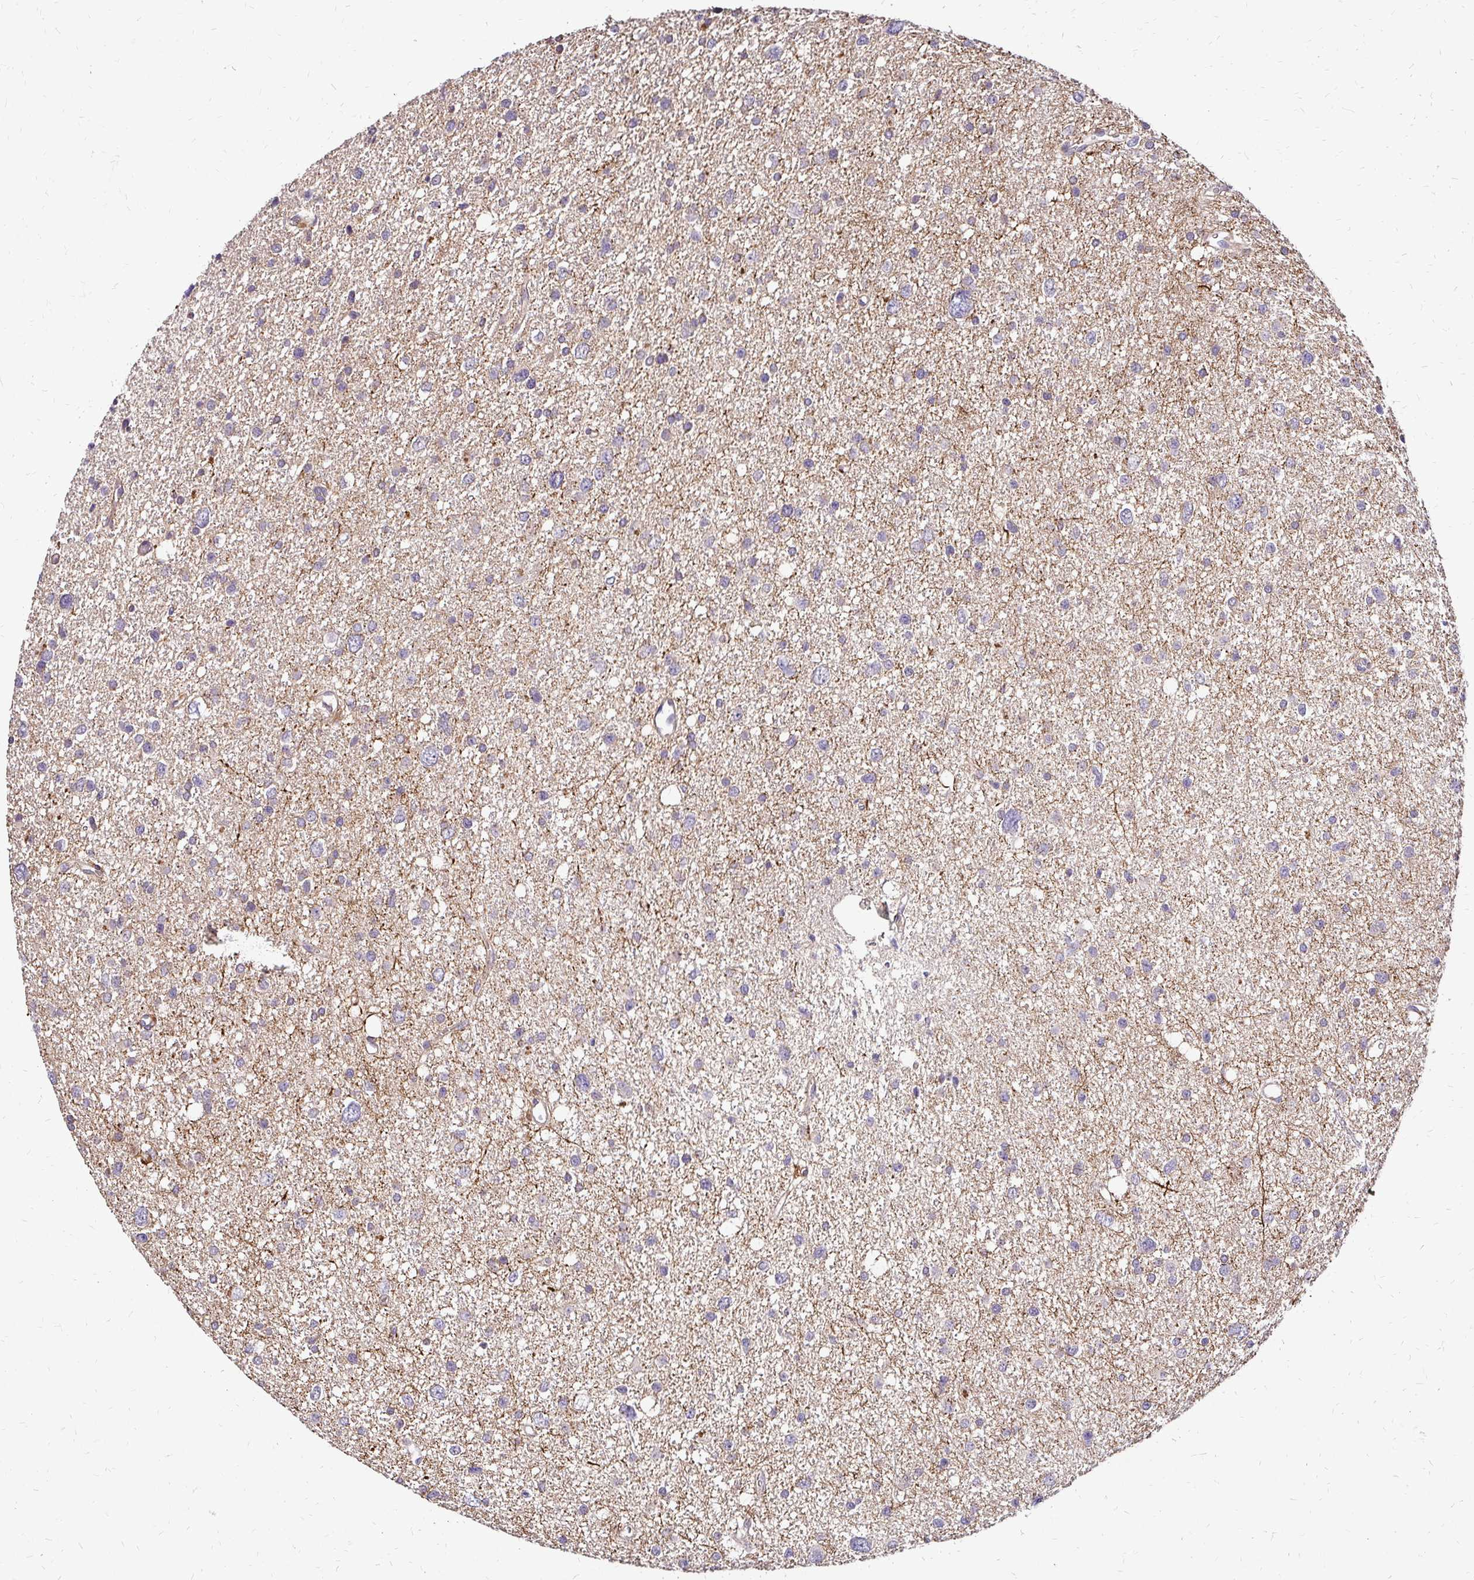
{"staining": {"intensity": "negative", "quantity": "none", "location": "none"}, "tissue": "glioma", "cell_type": "Tumor cells", "image_type": "cancer", "snomed": [{"axis": "morphology", "description": "Glioma, malignant, Low grade"}, {"axis": "topography", "description": "Brain"}], "caption": "Low-grade glioma (malignant) was stained to show a protein in brown. There is no significant expression in tumor cells.", "gene": "IDUA", "patient": {"sex": "female", "age": 55}}